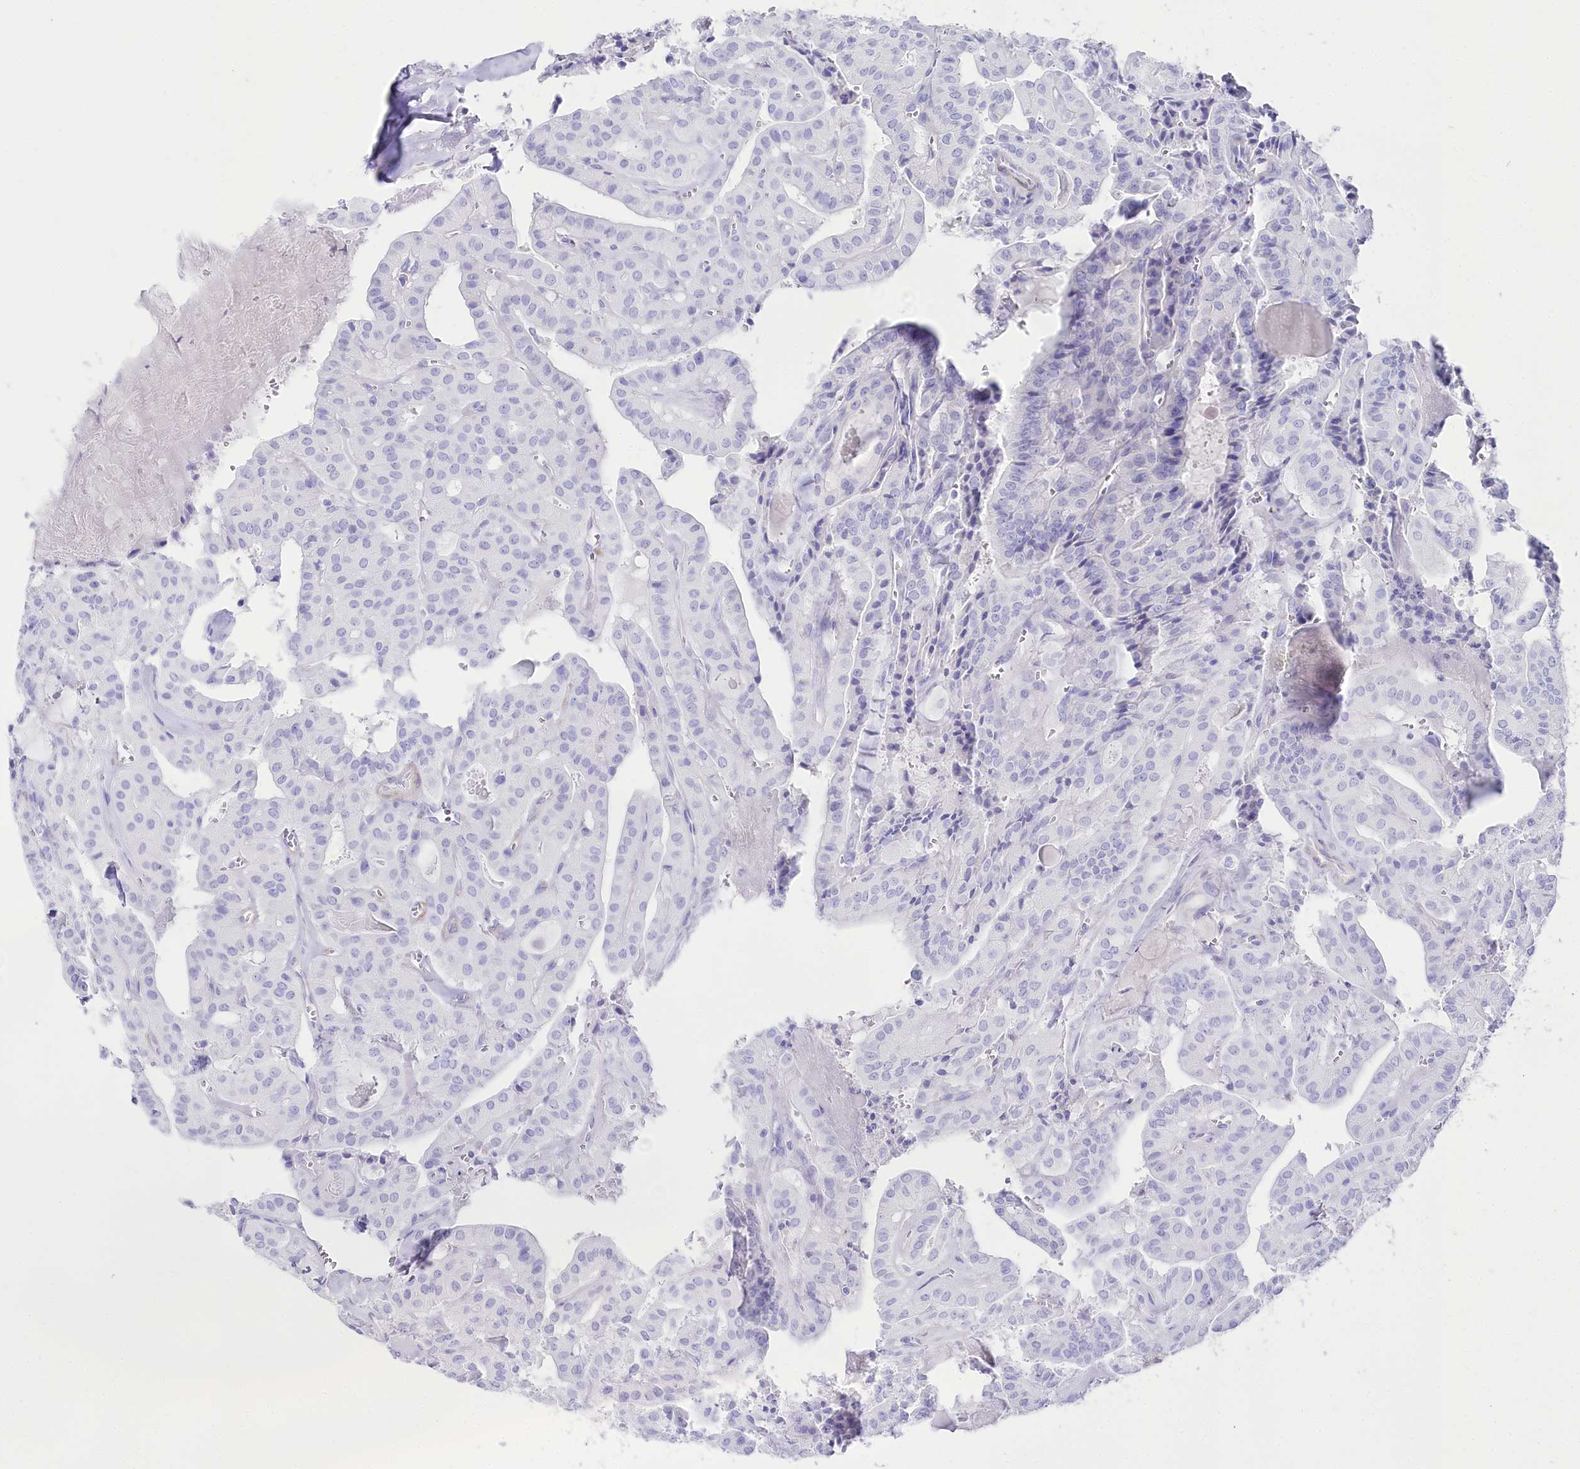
{"staining": {"intensity": "negative", "quantity": "none", "location": "none"}, "tissue": "thyroid cancer", "cell_type": "Tumor cells", "image_type": "cancer", "snomed": [{"axis": "morphology", "description": "Papillary adenocarcinoma, NOS"}, {"axis": "topography", "description": "Thyroid gland"}], "caption": "Image shows no protein positivity in tumor cells of papillary adenocarcinoma (thyroid) tissue.", "gene": "CSN3", "patient": {"sex": "male", "age": 52}}